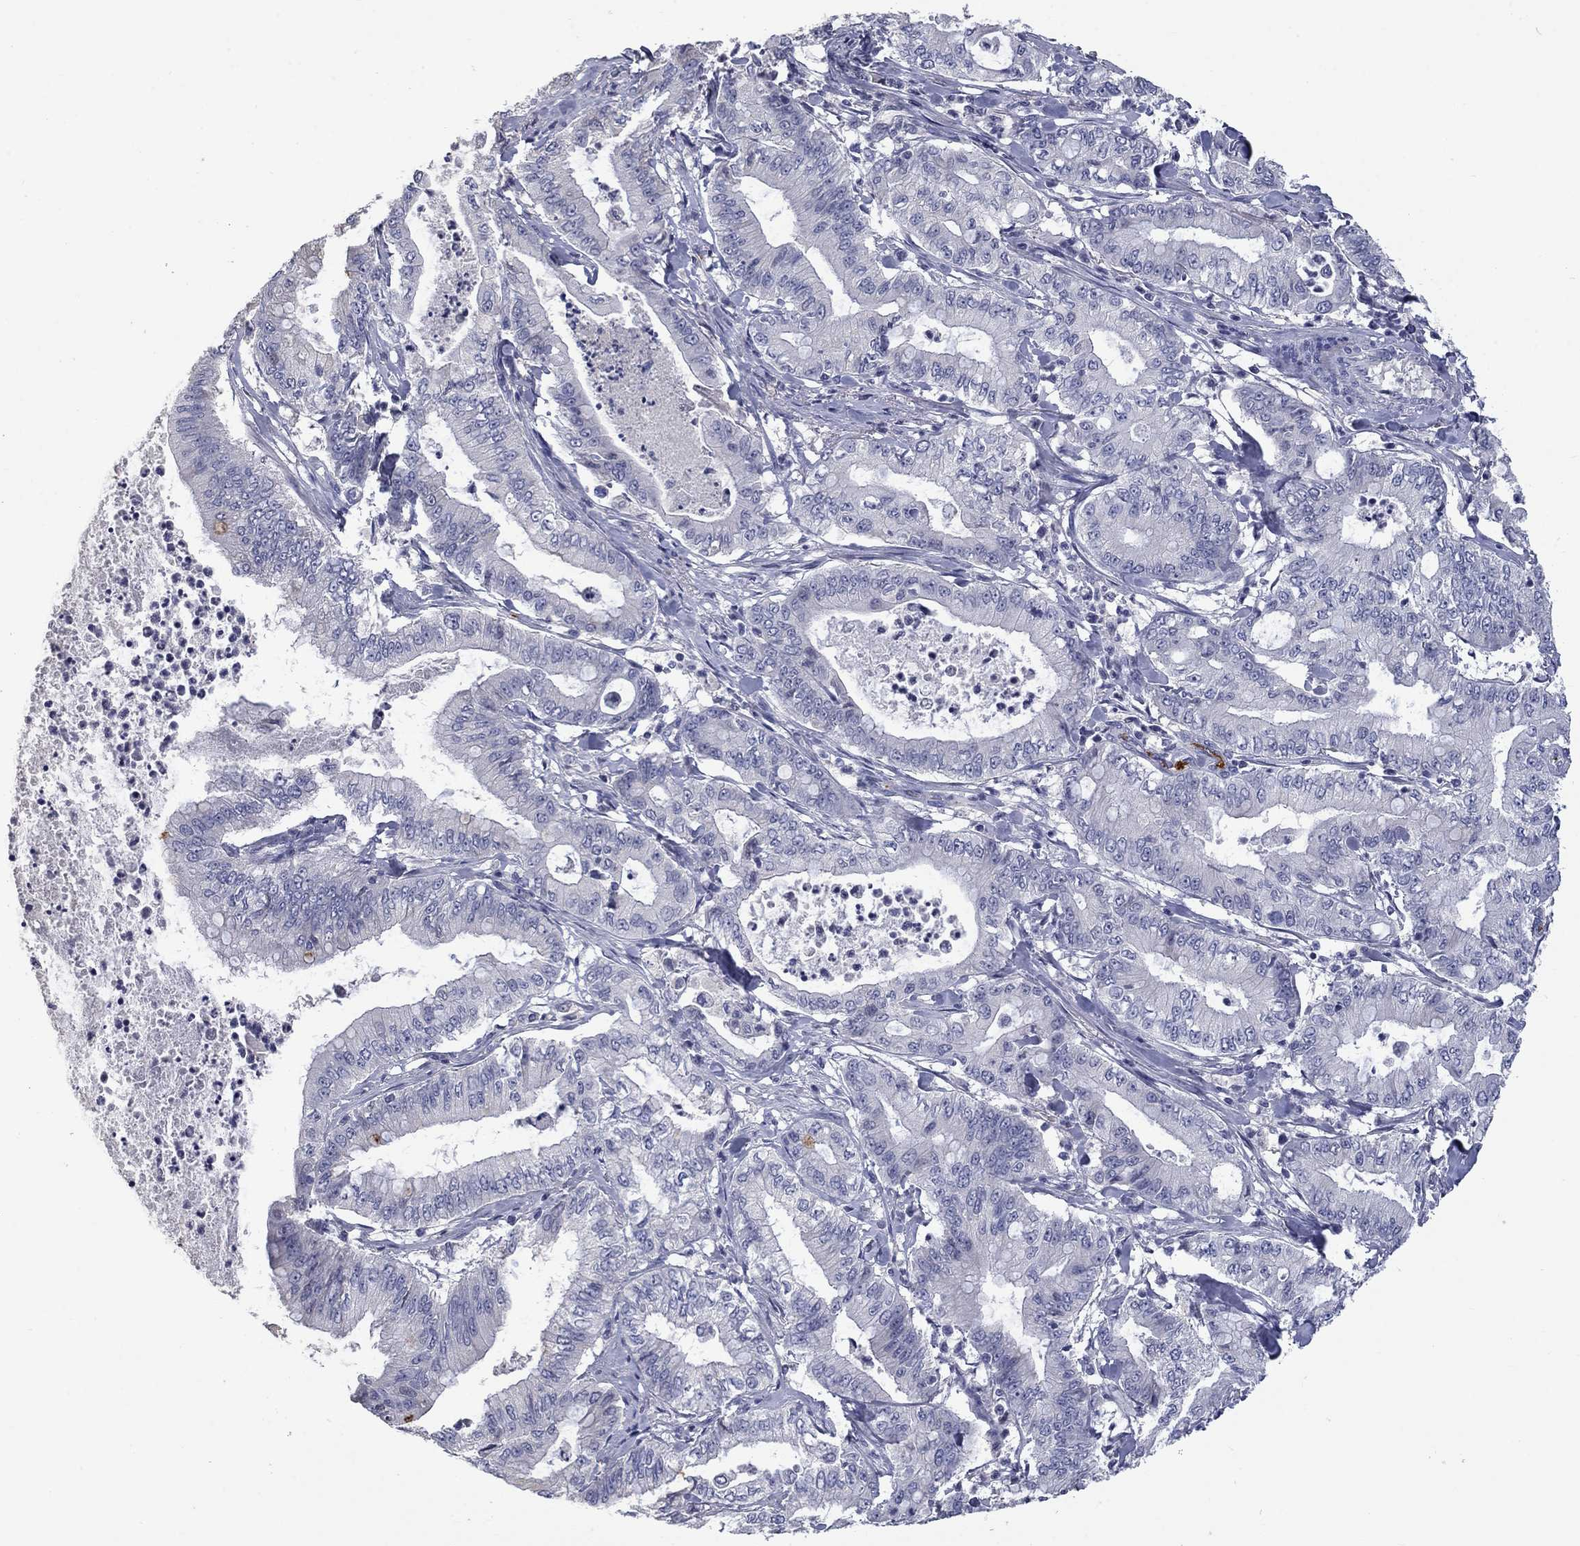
{"staining": {"intensity": "negative", "quantity": "none", "location": "none"}, "tissue": "pancreatic cancer", "cell_type": "Tumor cells", "image_type": "cancer", "snomed": [{"axis": "morphology", "description": "Adenocarcinoma, NOS"}, {"axis": "topography", "description": "Pancreas"}], "caption": "A high-resolution micrograph shows IHC staining of adenocarcinoma (pancreatic), which displays no significant staining in tumor cells.", "gene": "PLEK", "patient": {"sex": "male", "age": 71}}